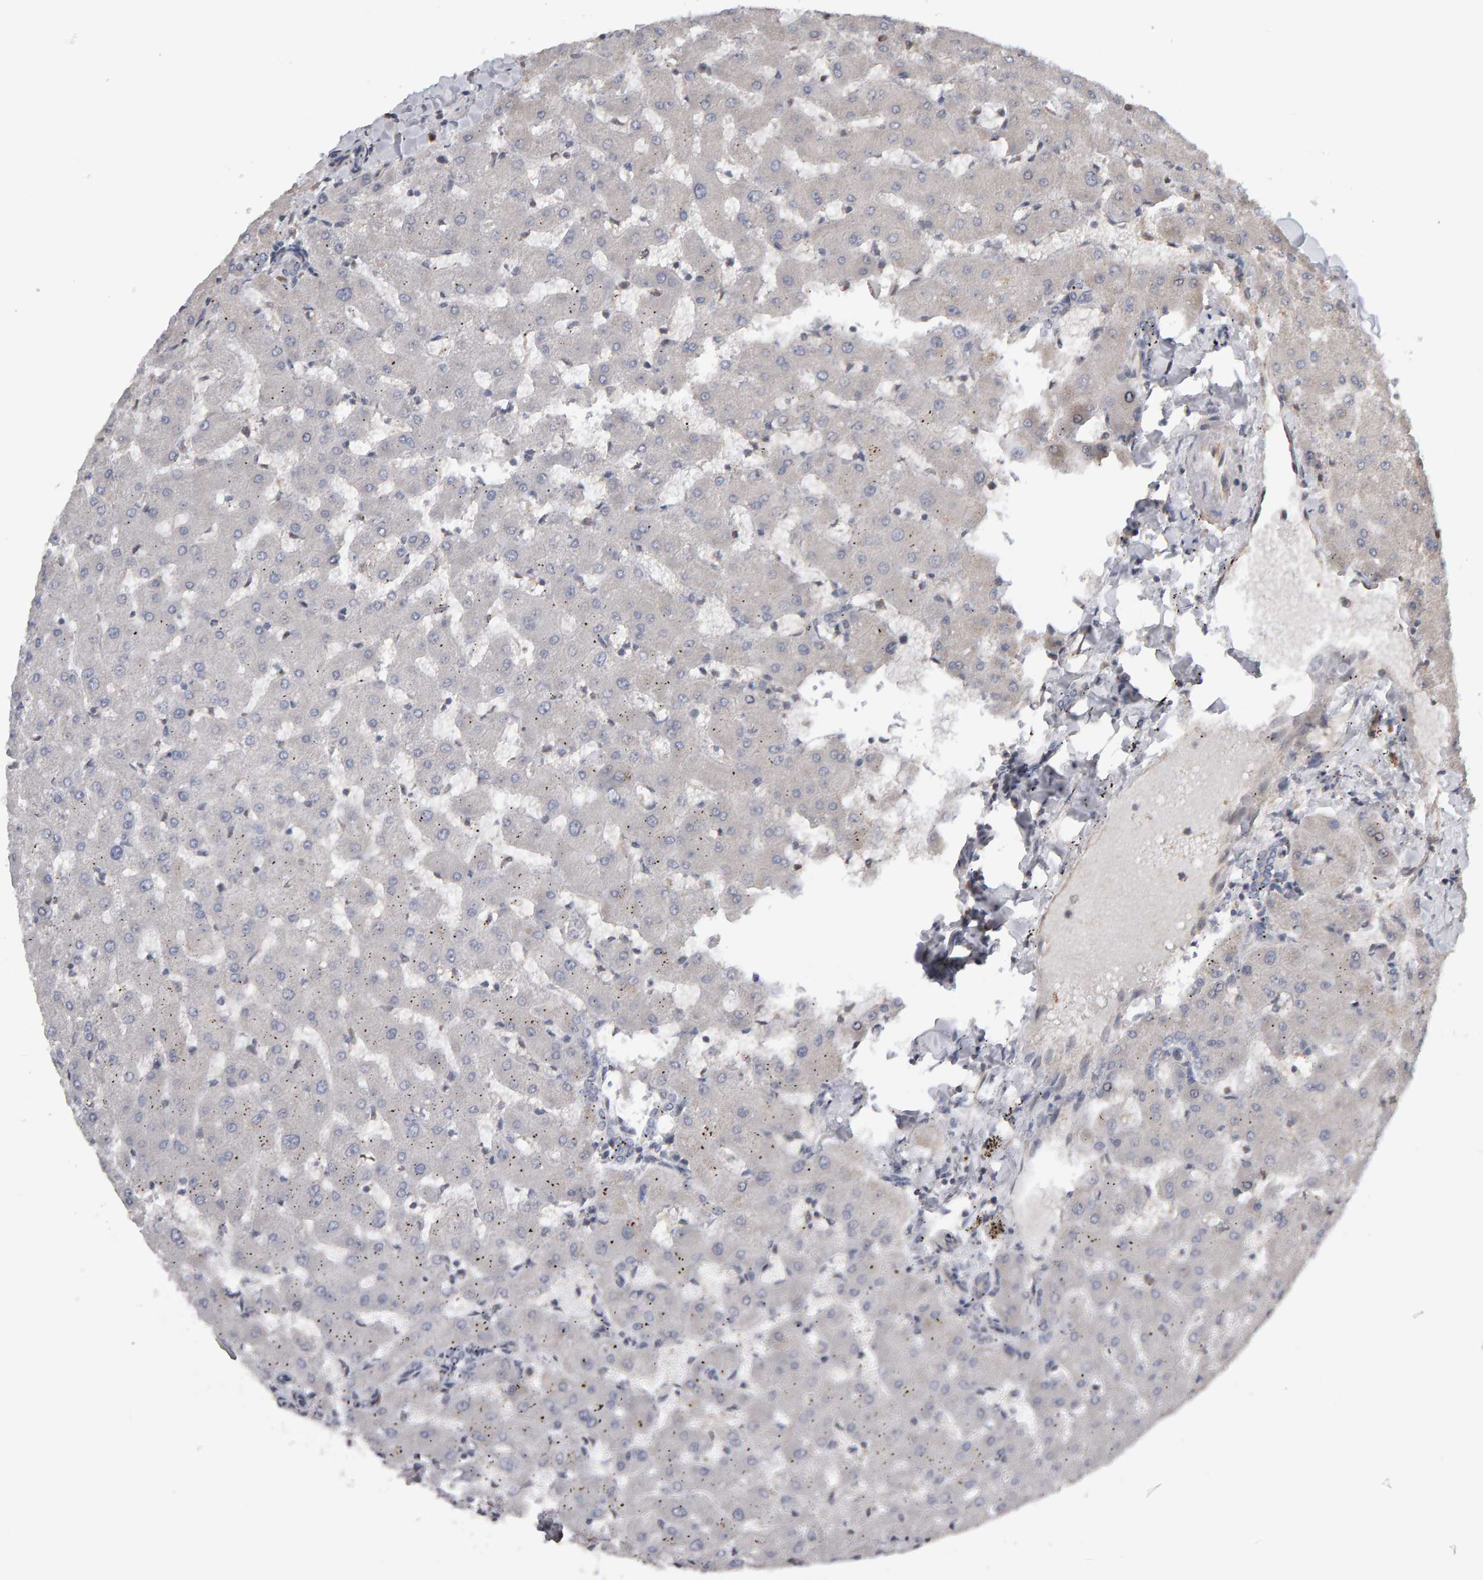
{"staining": {"intensity": "negative", "quantity": "none", "location": "none"}, "tissue": "liver", "cell_type": "Cholangiocytes", "image_type": "normal", "snomed": [{"axis": "morphology", "description": "Normal tissue, NOS"}, {"axis": "topography", "description": "Liver"}], "caption": "A high-resolution image shows immunohistochemistry (IHC) staining of normal liver, which demonstrates no significant positivity in cholangiocytes.", "gene": "COASY", "patient": {"sex": "female", "age": 63}}